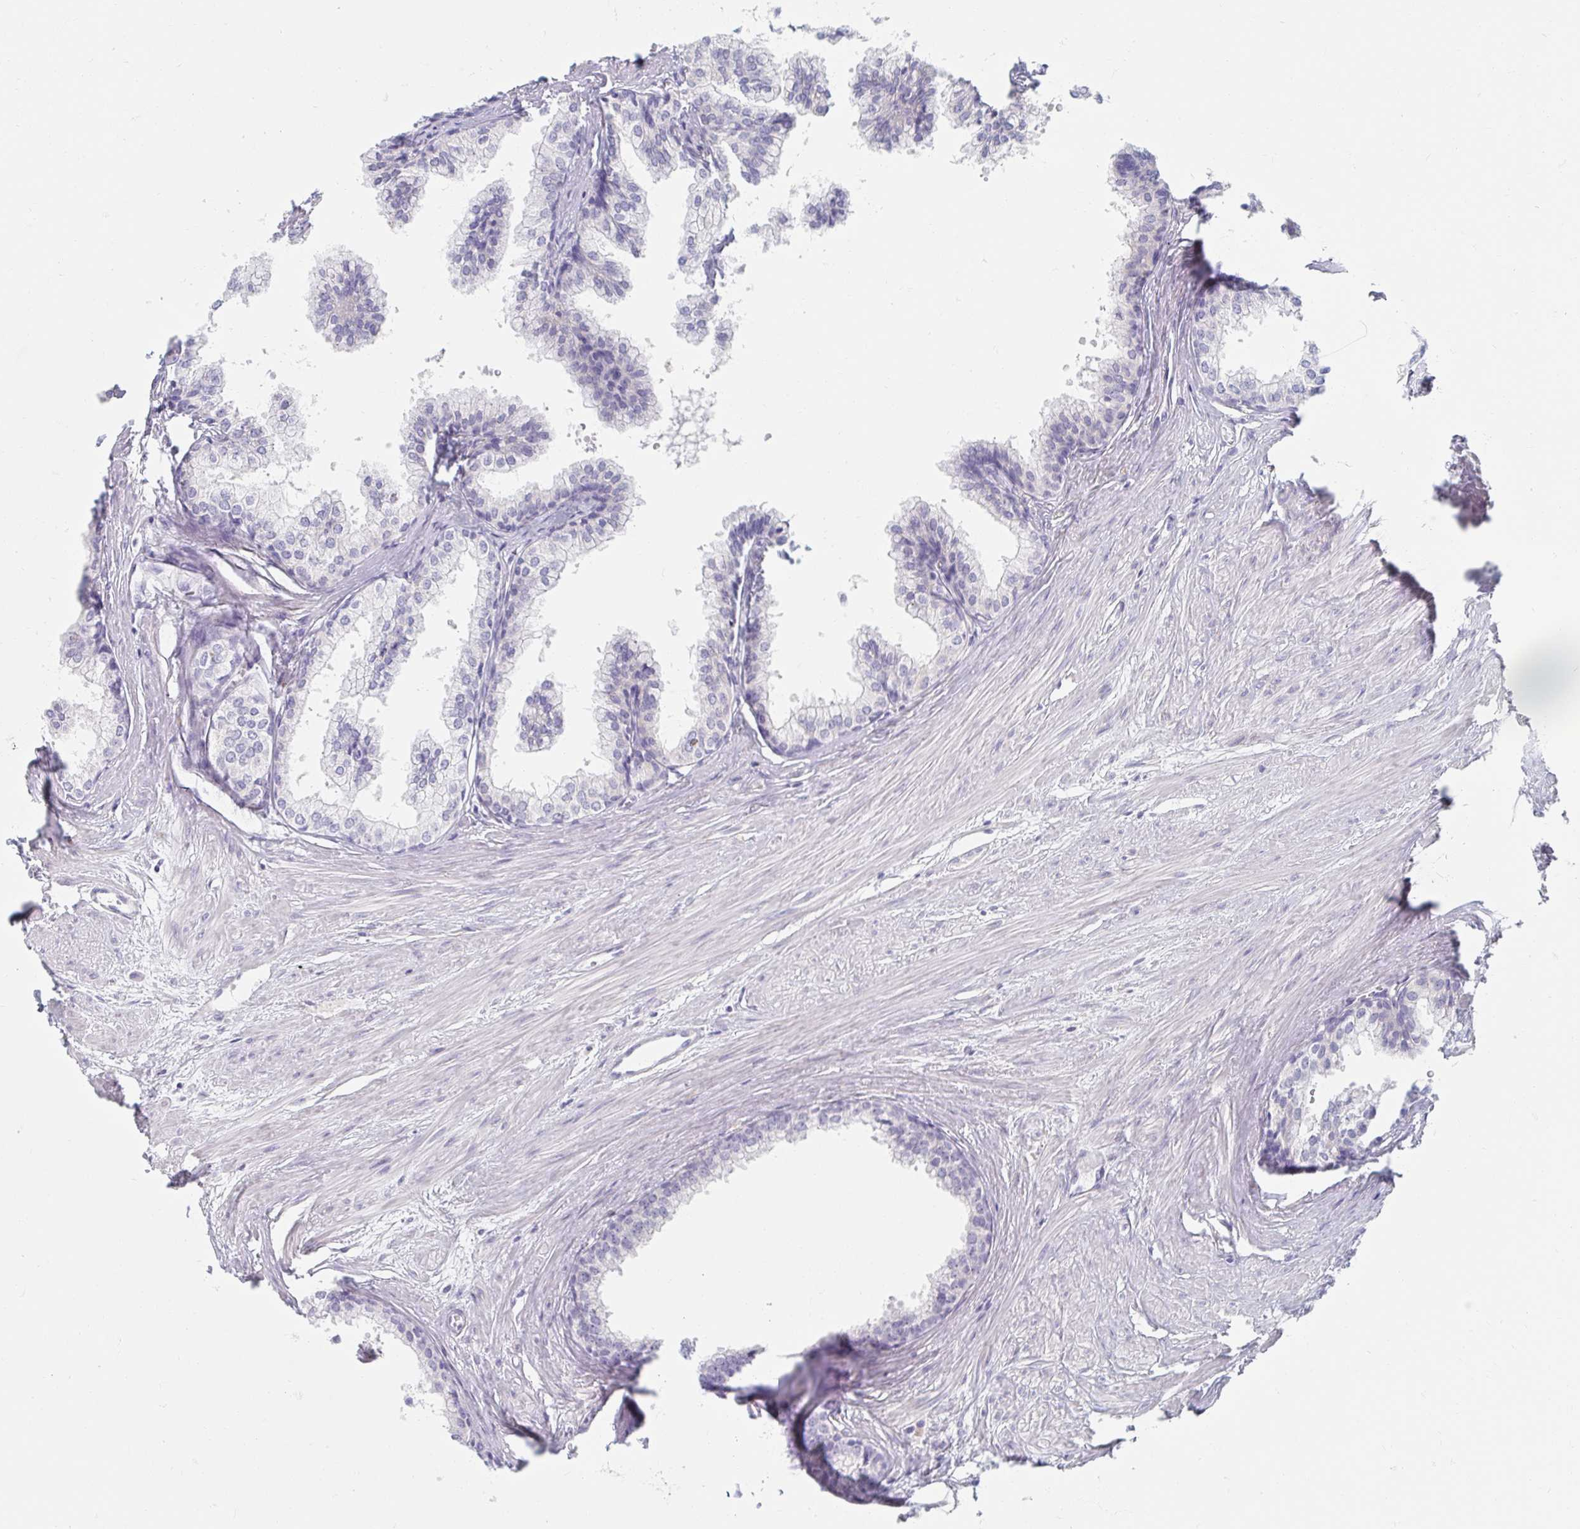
{"staining": {"intensity": "negative", "quantity": "none", "location": "none"}, "tissue": "prostate", "cell_type": "Glandular cells", "image_type": "normal", "snomed": [{"axis": "morphology", "description": "Normal tissue, NOS"}, {"axis": "topography", "description": "Prostate"}, {"axis": "topography", "description": "Peripheral nerve tissue"}], "caption": "Immunohistochemistry (IHC) histopathology image of unremarkable human prostate stained for a protein (brown), which displays no positivity in glandular cells. Nuclei are stained in blue.", "gene": "MYLK2", "patient": {"sex": "male", "age": 55}}